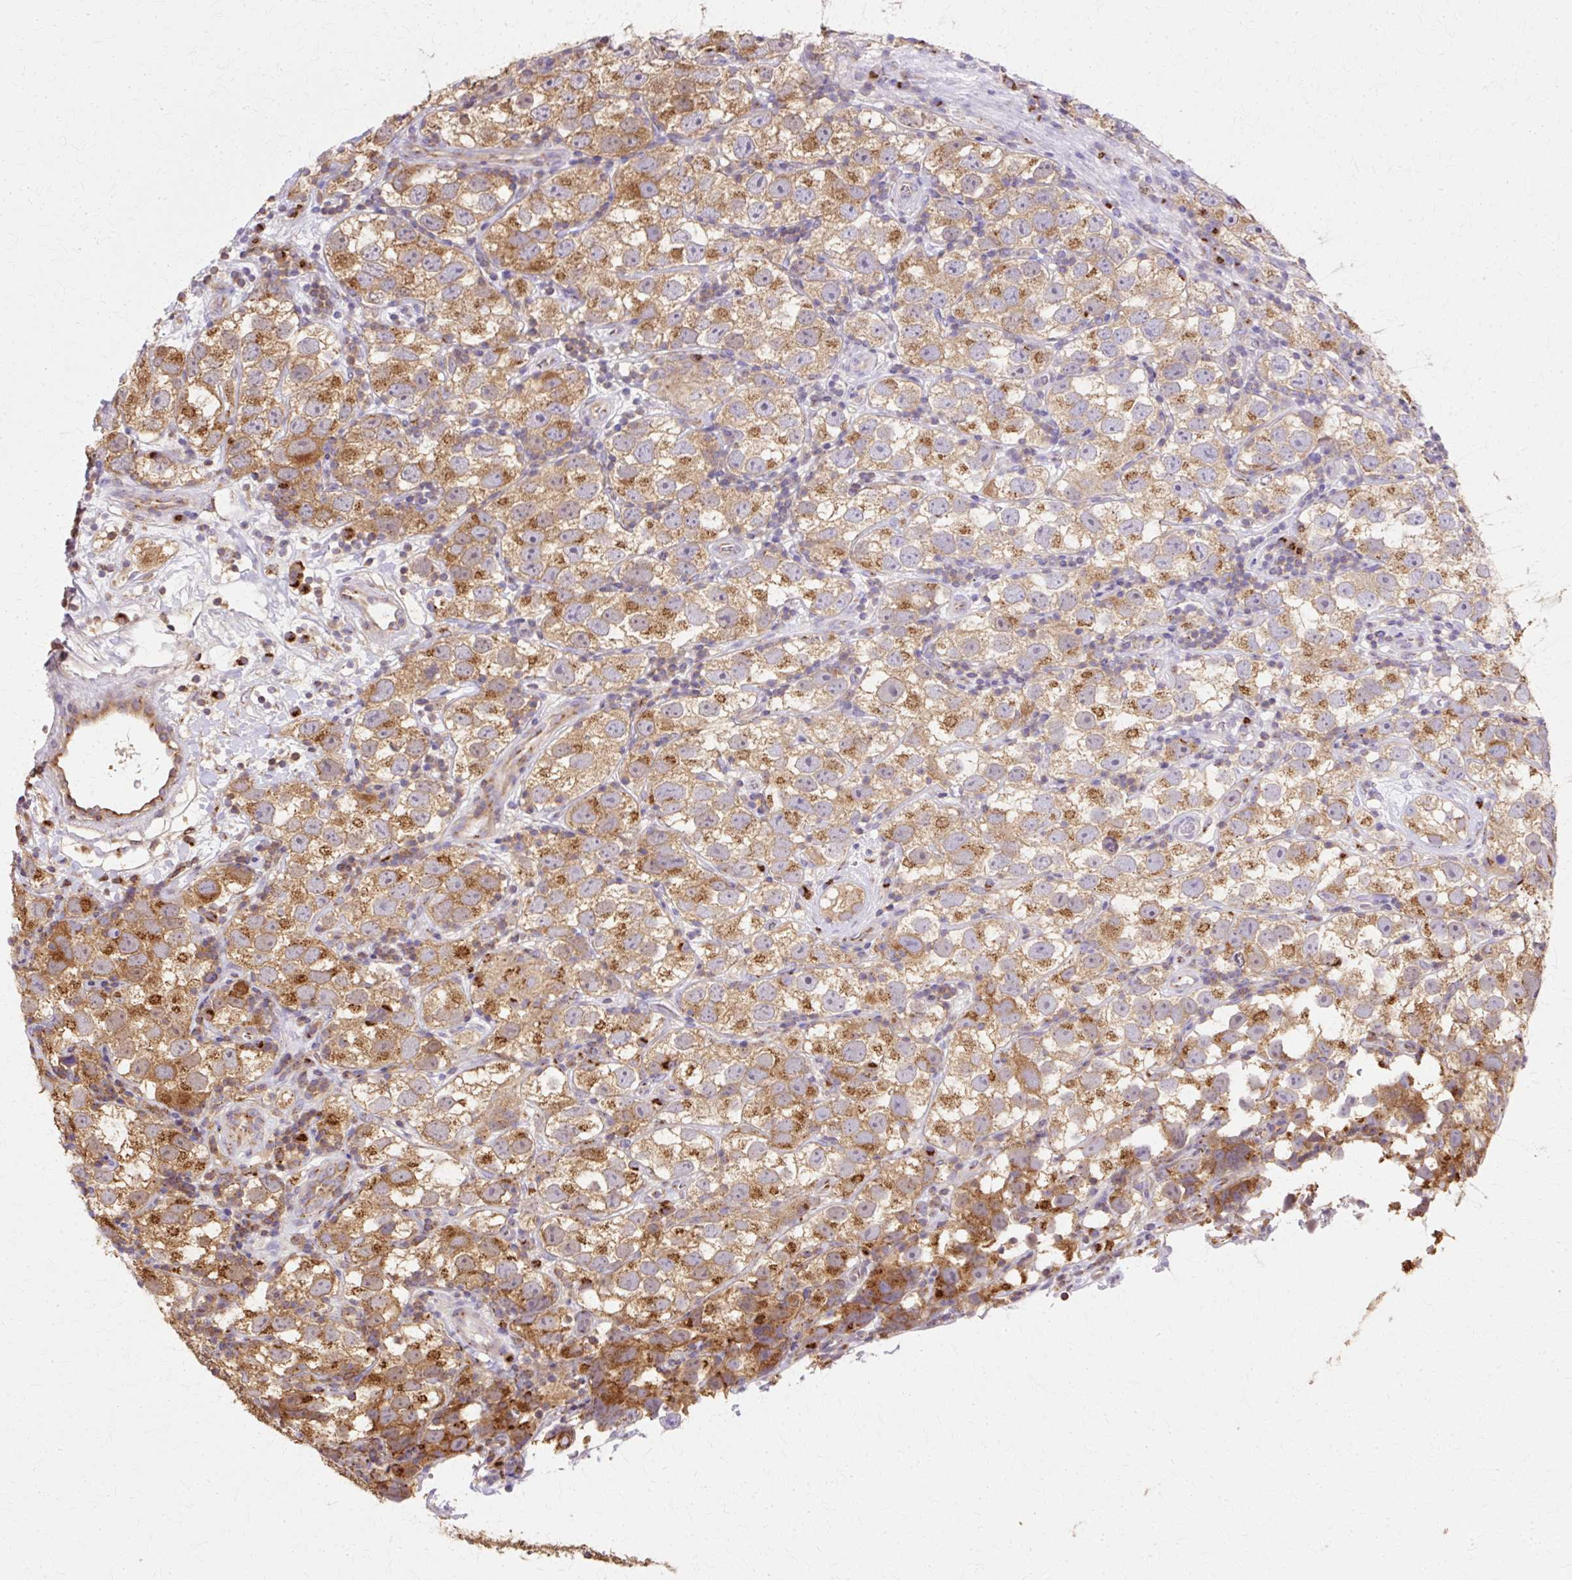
{"staining": {"intensity": "moderate", "quantity": ">75%", "location": "cytoplasmic/membranous"}, "tissue": "testis cancer", "cell_type": "Tumor cells", "image_type": "cancer", "snomed": [{"axis": "morphology", "description": "Seminoma, NOS"}, {"axis": "topography", "description": "Testis"}], "caption": "Immunohistochemistry (IHC) image of human testis cancer stained for a protein (brown), which exhibits medium levels of moderate cytoplasmic/membranous positivity in approximately >75% of tumor cells.", "gene": "COPB1", "patient": {"sex": "male", "age": 26}}